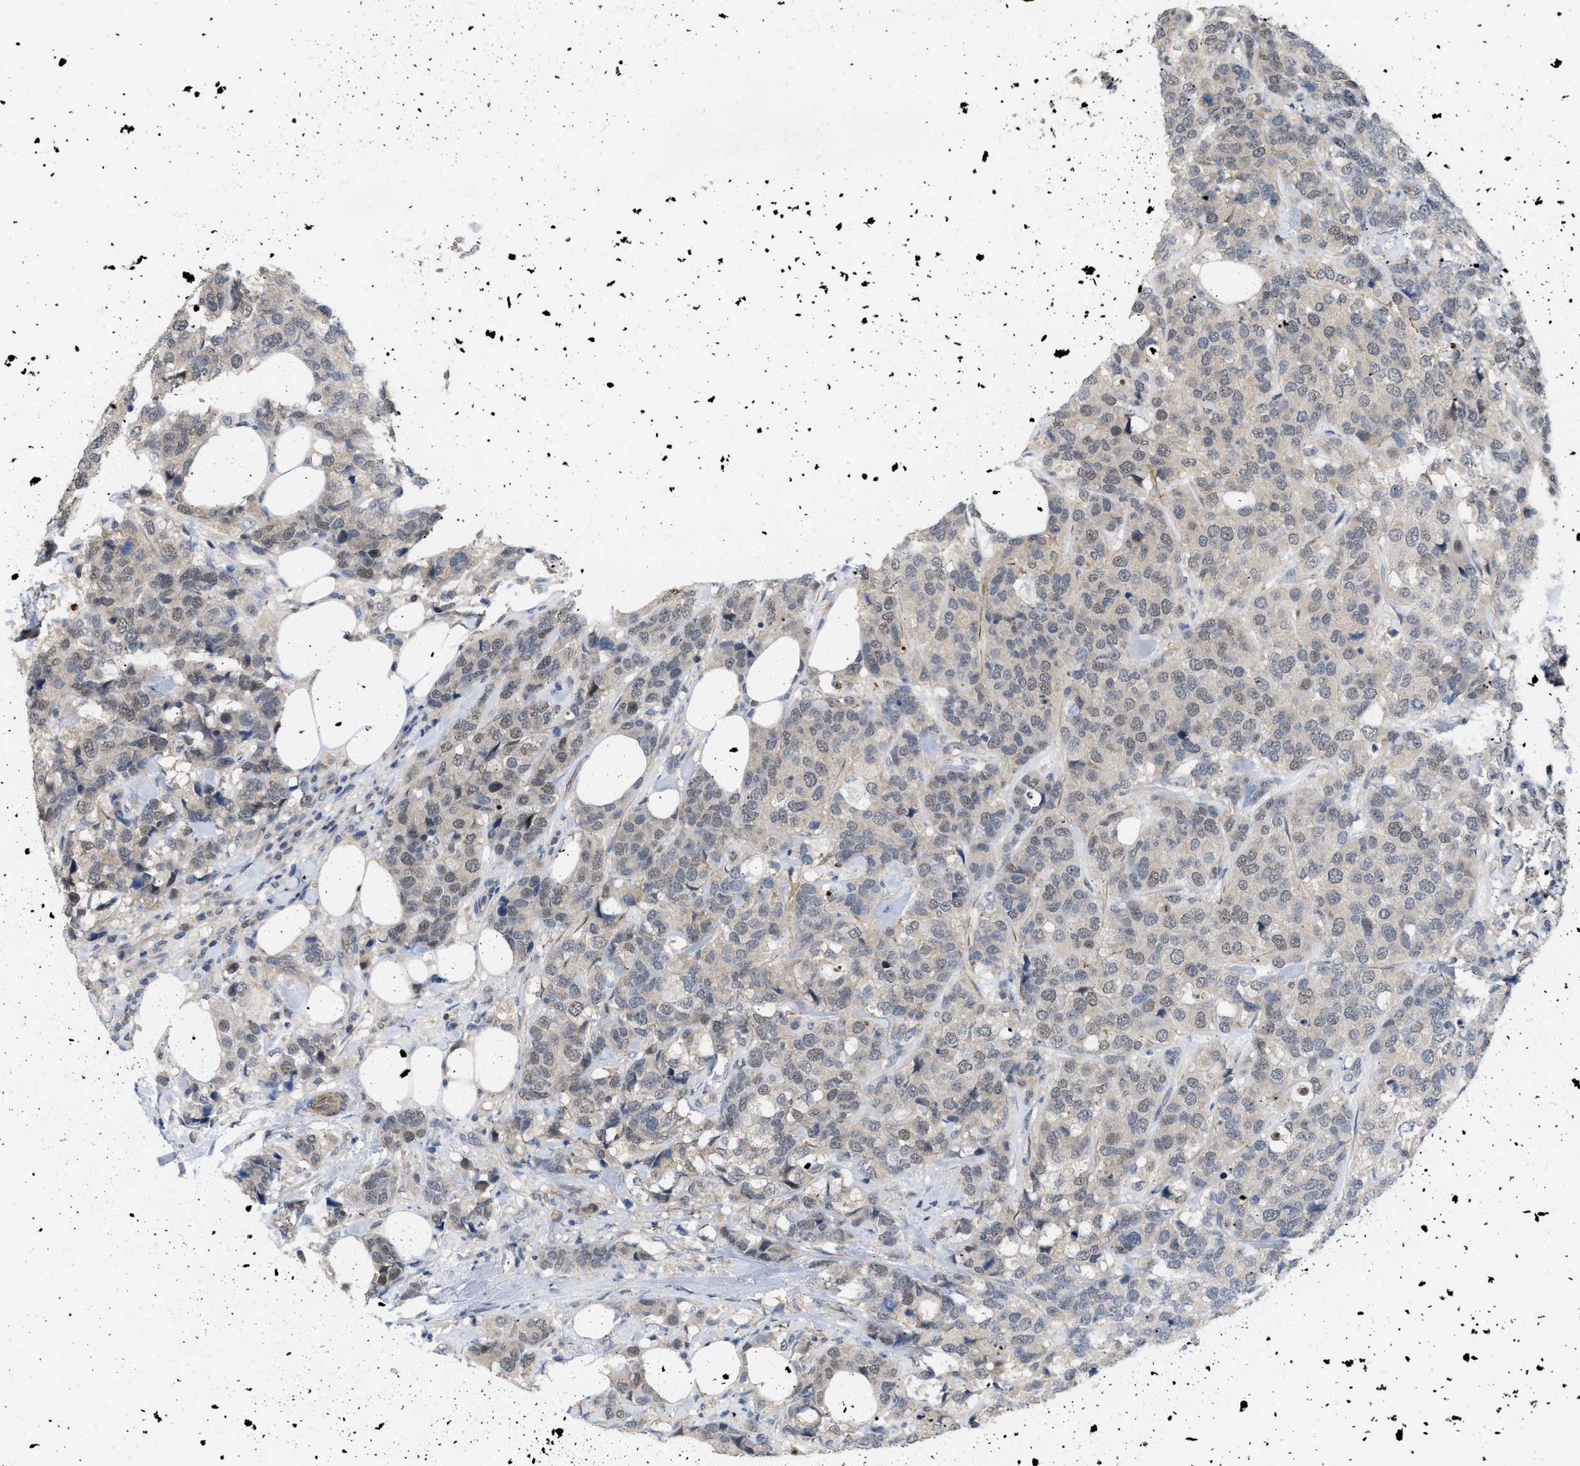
{"staining": {"intensity": "negative", "quantity": "none", "location": "none"}, "tissue": "breast cancer", "cell_type": "Tumor cells", "image_type": "cancer", "snomed": [{"axis": "morphology", "description": "Lobular carcinoma"}, {"axis": "topography", "description": "Breast"}], "caption": "IHC of human breast cancer exhibits no positivity in tumor cells. (Immunohistochemistry (ihc), brightfield microscopy, high magnification).", "gene": "NAPEPLD", "patient": {"sex": "female", "age": 59}}